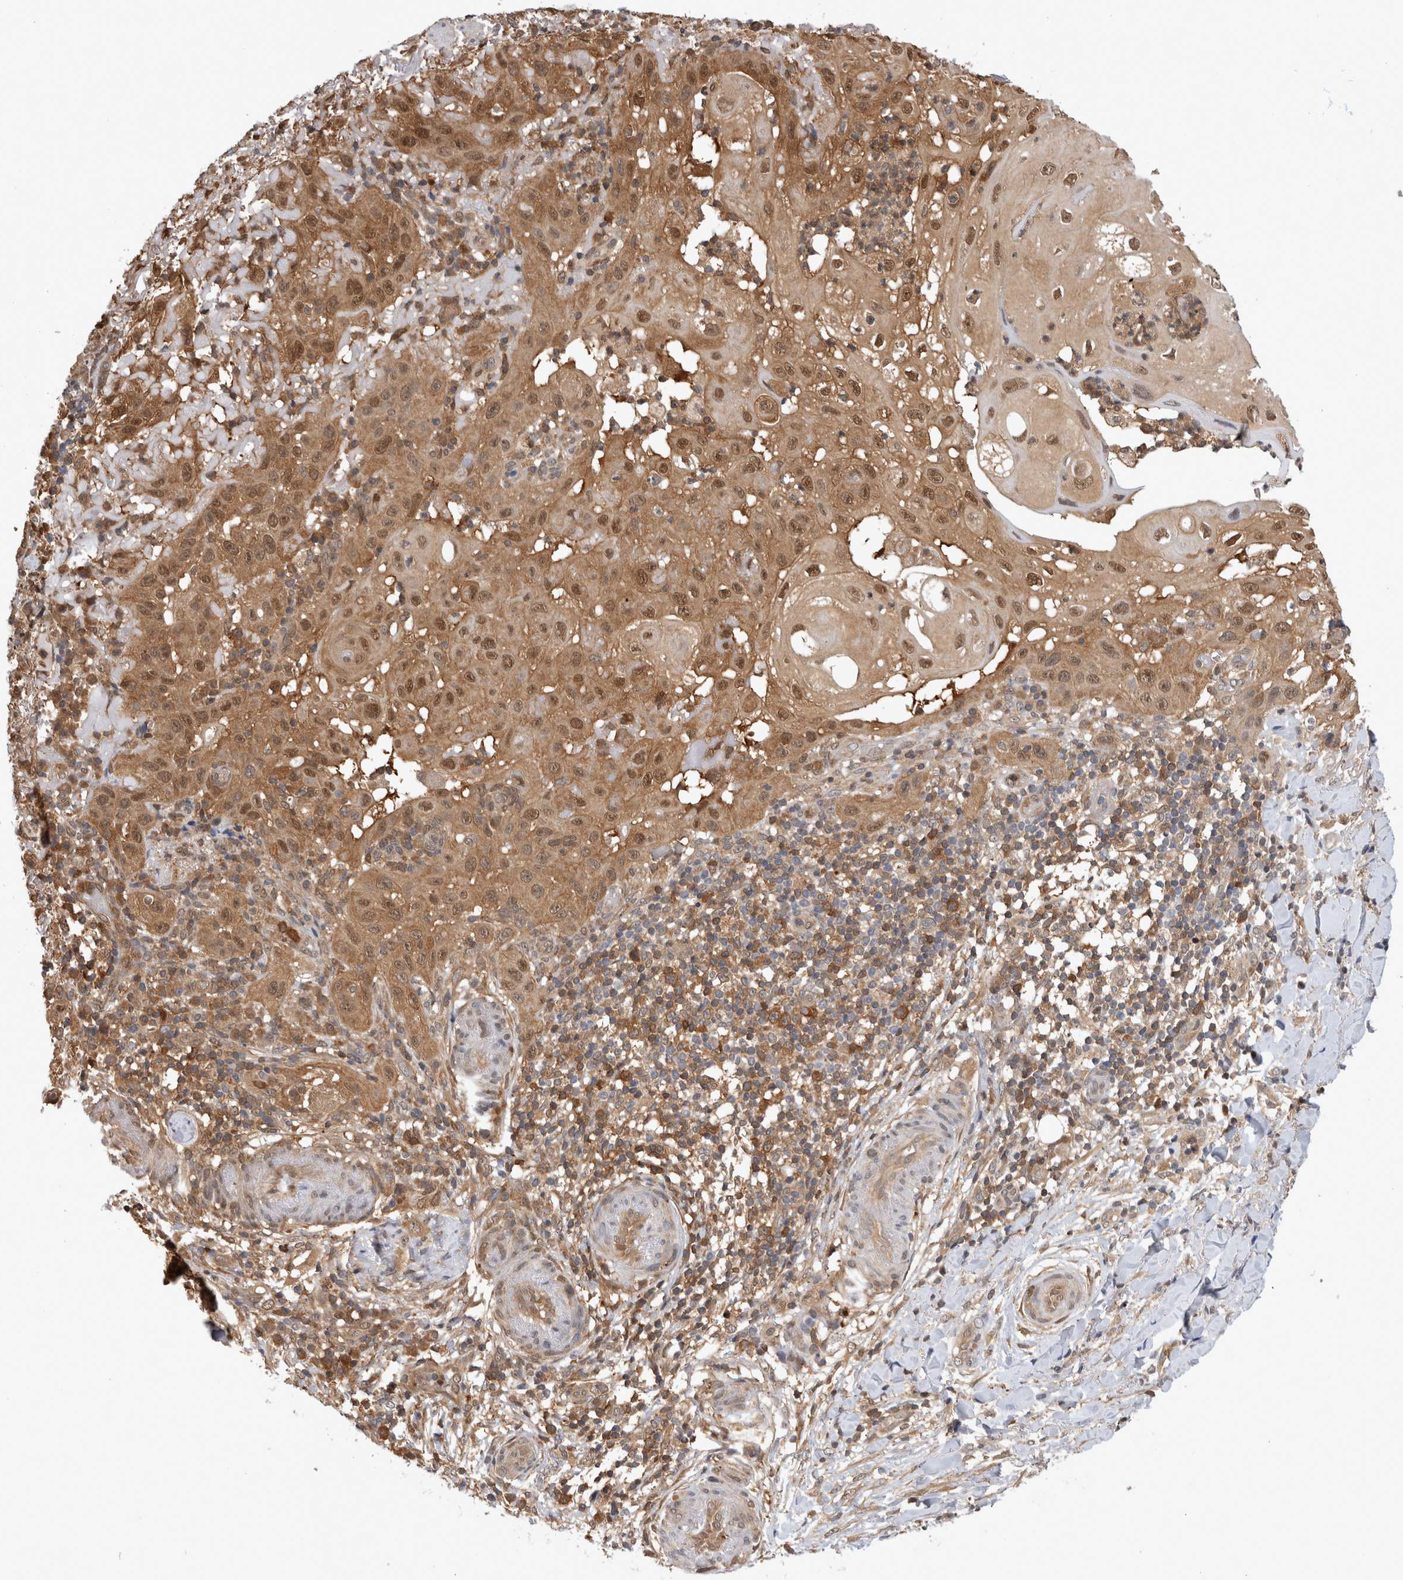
{"staining": {"intensity": "moderate", "quantity": ">75%", "location": "cytoplasmic/membranous,nuclear"}, "tissue": "skin cancer", "cell_type": "Tumor cells", "image_type": "cancer", "snomed": [{"axis": "morphology", "description": "Normal tissue, NOS"}, {"axis": "morphology", "description": "Squamous cell carcinoma, NOS"}, {"axis": "topography", "description": "Skin"}], "caption": "The photomicrograph exhibits a brown stain indicating the presence of a protein in the cytoplasmic/membranous and nuclear of tumor cells in squamous cell carcinoma (skin). (Brightfield microscopy of DAB IHC at high magnification).", "gene": "ASTN2", "patient": {"sex": "female", "age": 96}}